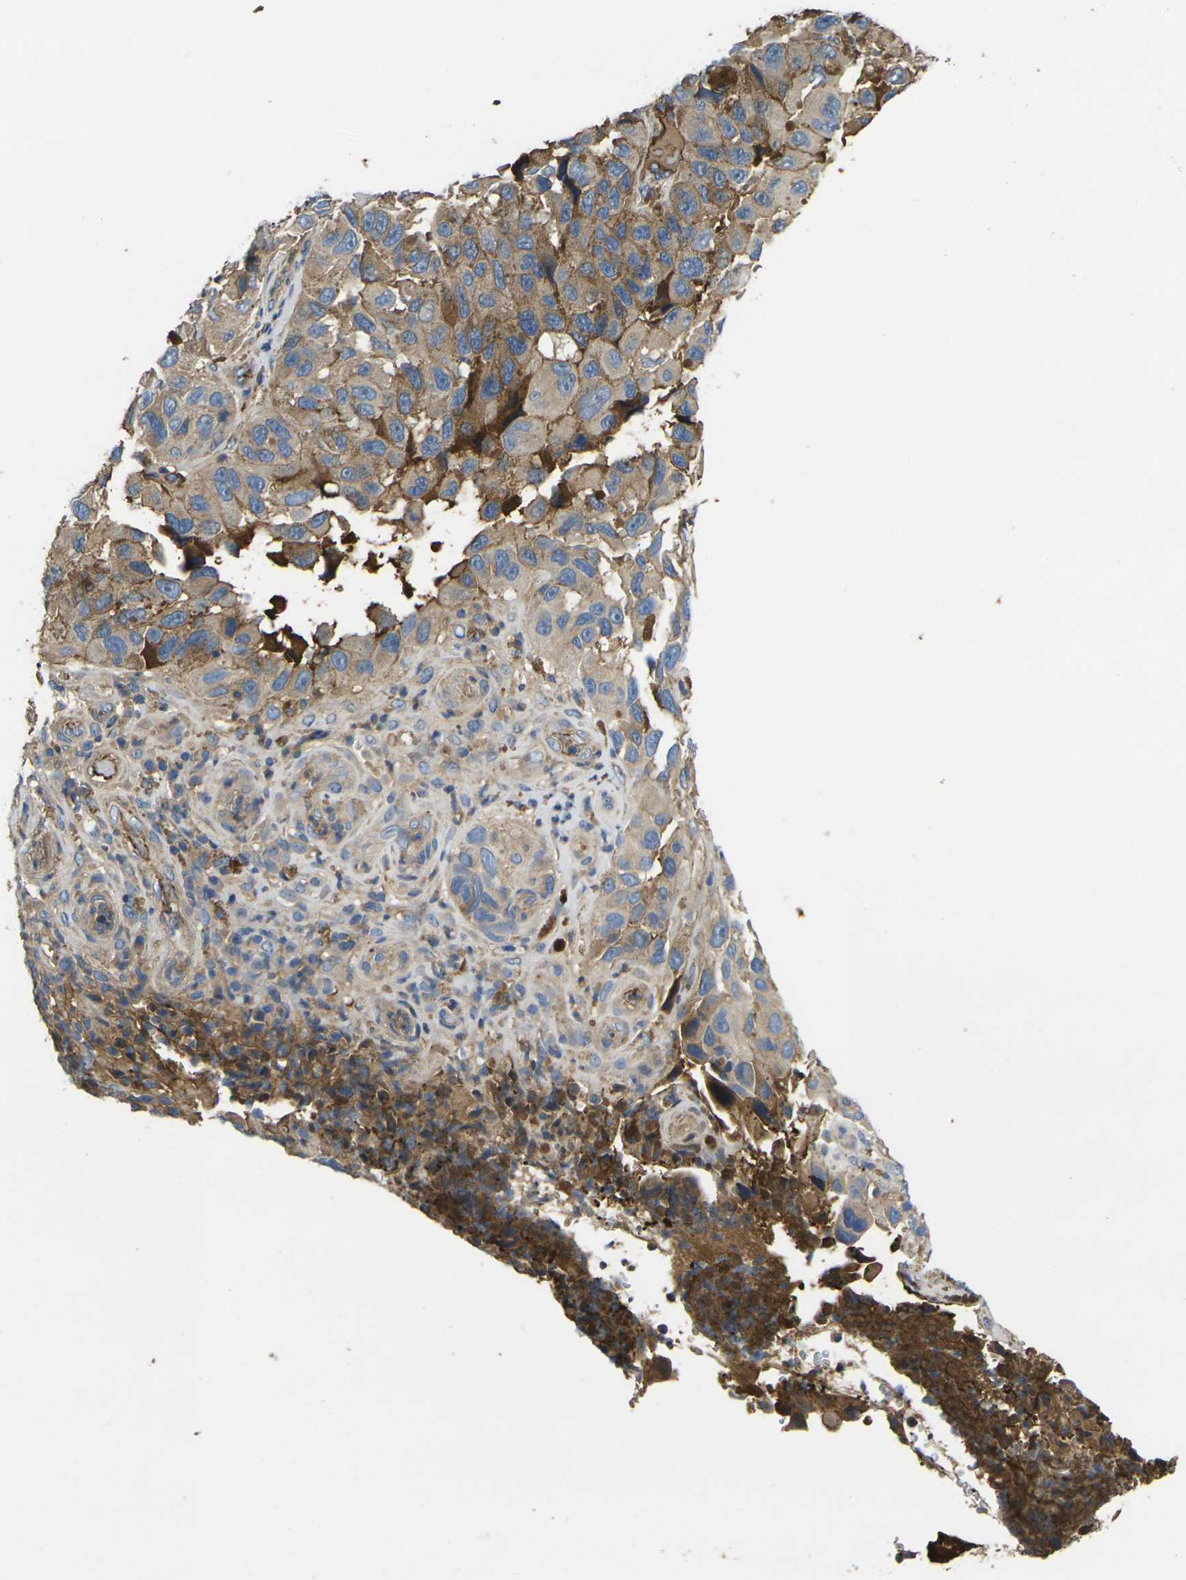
{"staining": {"intensity": "weak", "quantity": ">75%", "location": "cytoplasmic/membranous"}, "tissue": "melanoma", "cell_type": "Tumor cells", "image_type": "cancer", "snomed": [{"axis": "morphology", "description": "Malignant melanoma, NOS"}, {"axis": "topography", "description": "Skin"}], "caption": "Immunohistochemistry (IHC) staining of melanoma, which shows low levels of weak cytoplasmic/membranous expression in approximately >75% of tumor cells indicating weak cytoplasmic/membranous protein staining. The staining was performed using DAB (brown) for protein detection and nuclei were counterstained in hematoxylin (blue).", "gene": "HSPG2", "patient": {"sex": "female", "age": 73}}